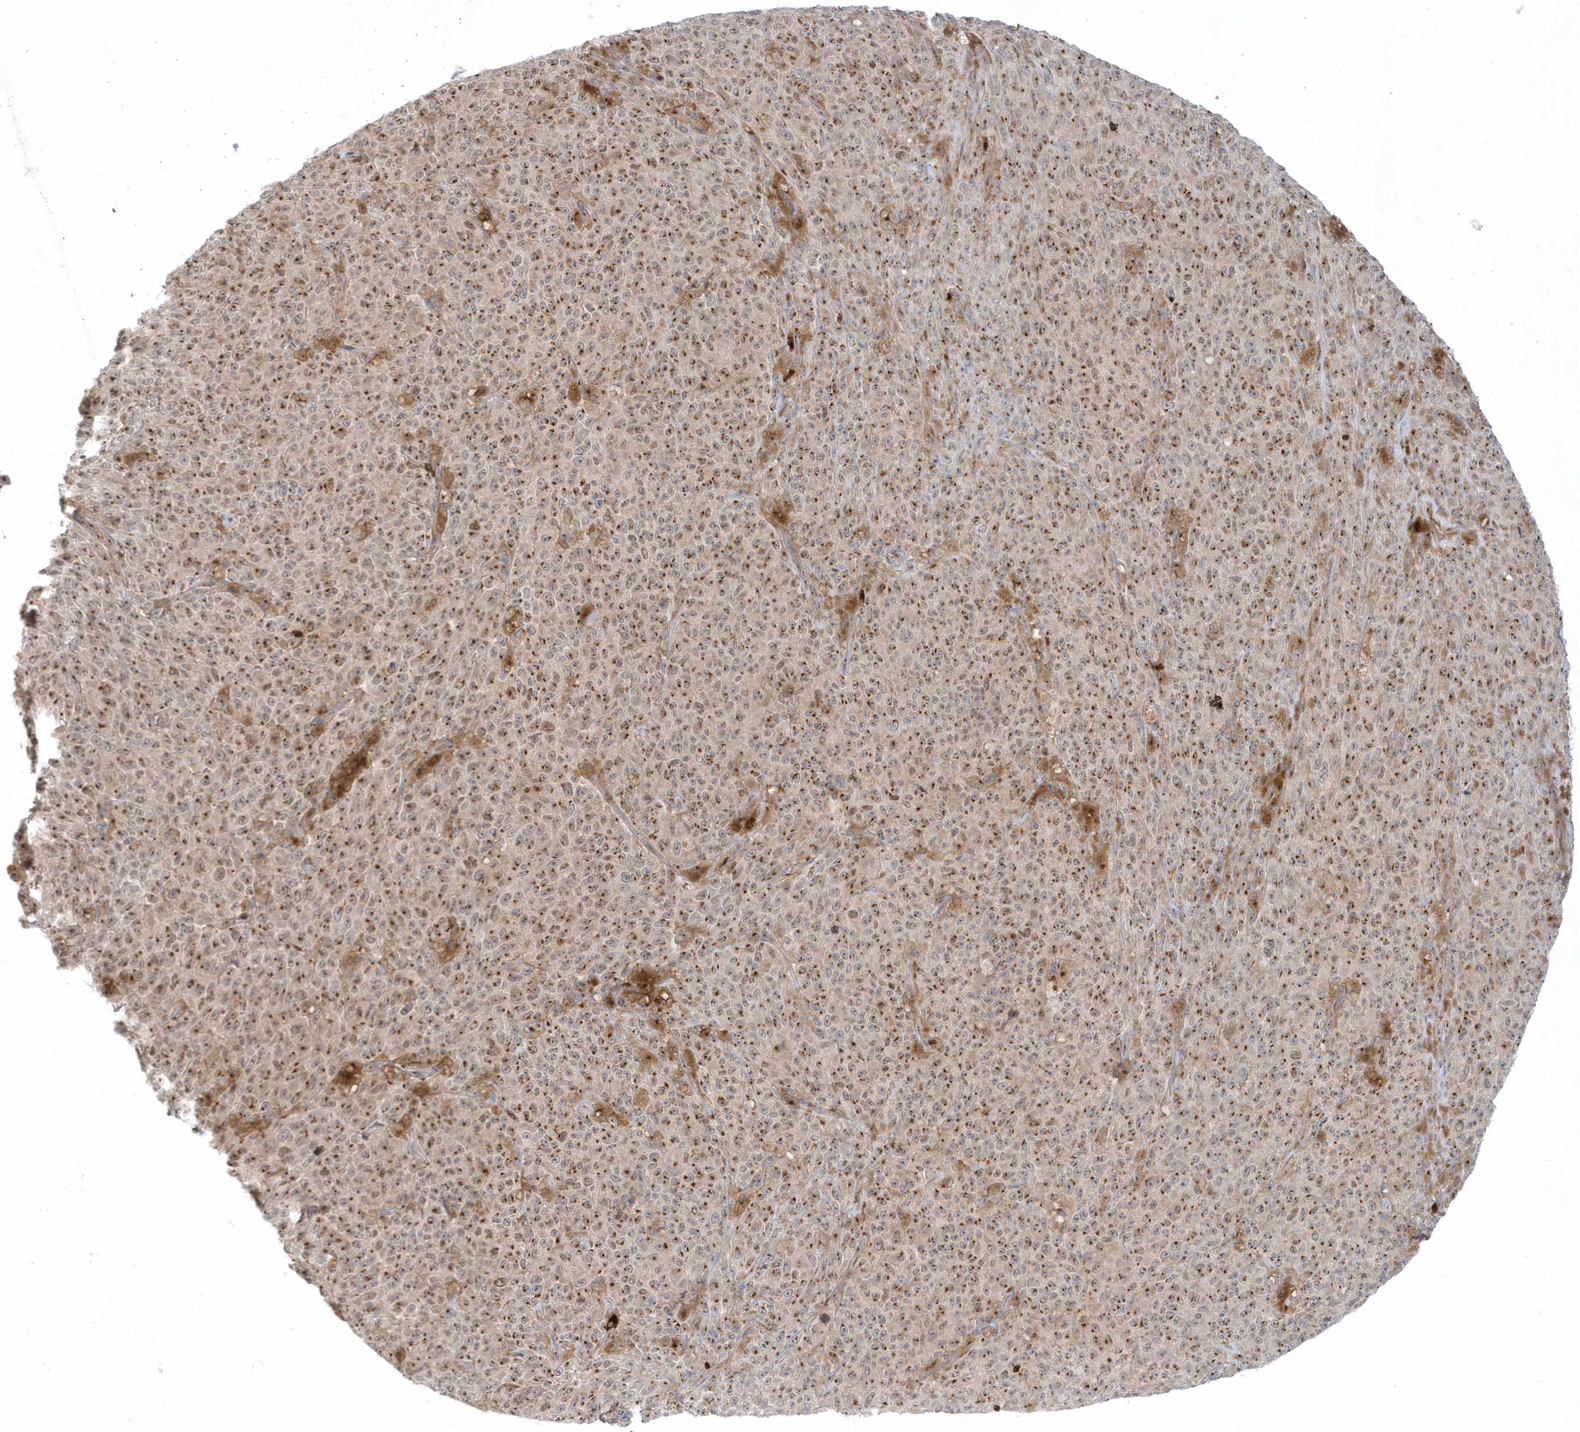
{"staining": {"intensity": "moderate", "quantity": ">75%", "location": "cytoplasmic/membranous"}, "tissue": "melanoma", "cell_type": "Tumor cells", "image_type": "cancer", "snomed": [{"axis": "morphology", "description": "Malignant melanoma, NOS"}, {"axis": "topography", "description": "Skin"}], "caption": "Immunohistochemistry micrograph of malignant melanoma stained for a protein (brown), which demonstrates medium levels of moderate cytoplasmic/membranous expression in approximately >75% of tumor cells.", "gene": "RPP40", "patient": {"sex": "female", "age": 82}}